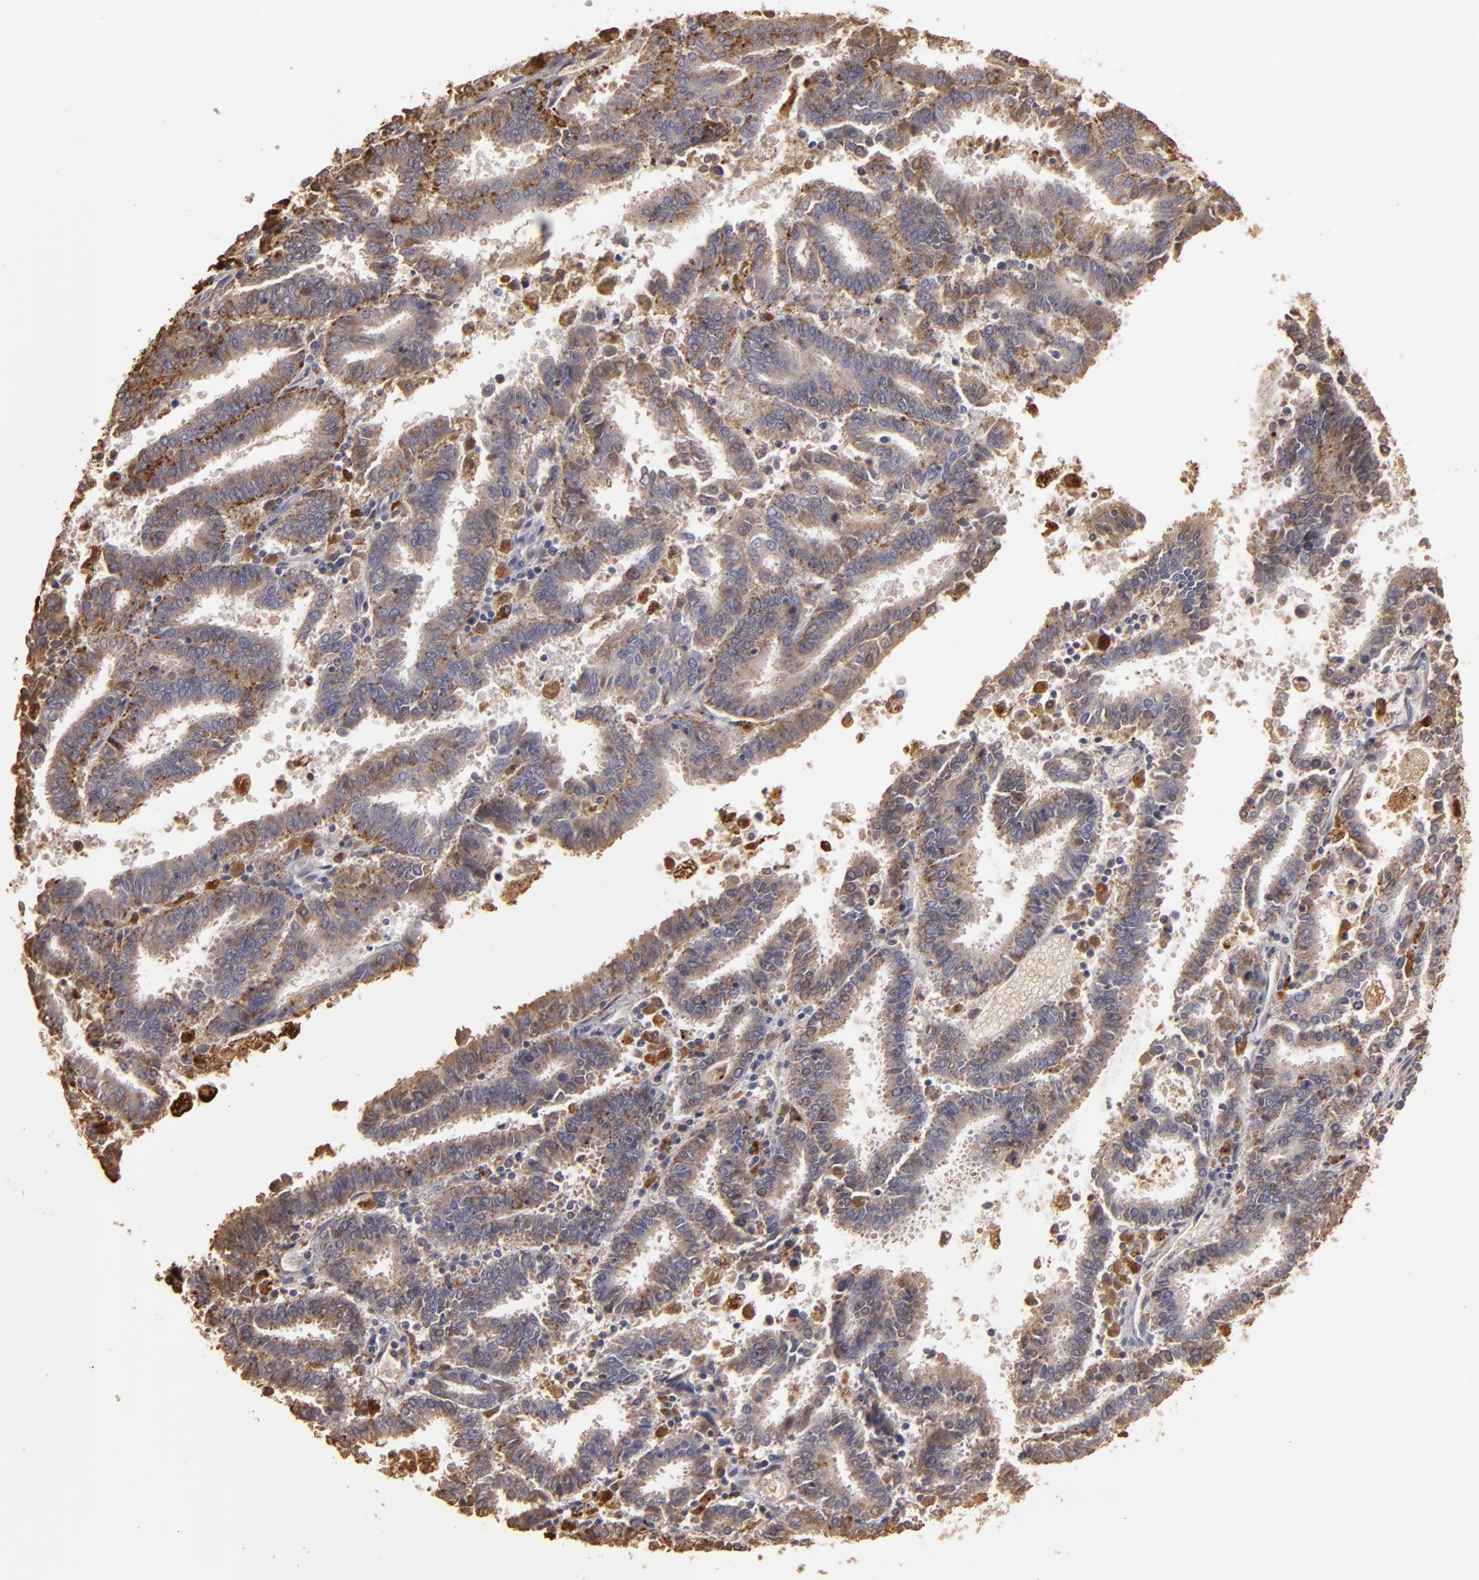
{"staining": {"intensity": "moderate", "quantity": ">75%", "location": "cytoplasmic/membranous"}, "tissue": "endometrial cancer", "cell_type": "Tumor cells", "image_type": "cancer", "snomed": [{"axis": "morphology", "description": "Adenocarcinoma, NOS"}, {"axis": "topography", "description": "Uterus"}], "caption": "Endometrial adenocarcinoma stained with a brown dye shows moderate cytoplasmic/membranous positive expression in approximately >75% of tumor cells.", "gene": "TRAF1", "patient": {"sex": "female", "age": 83}}